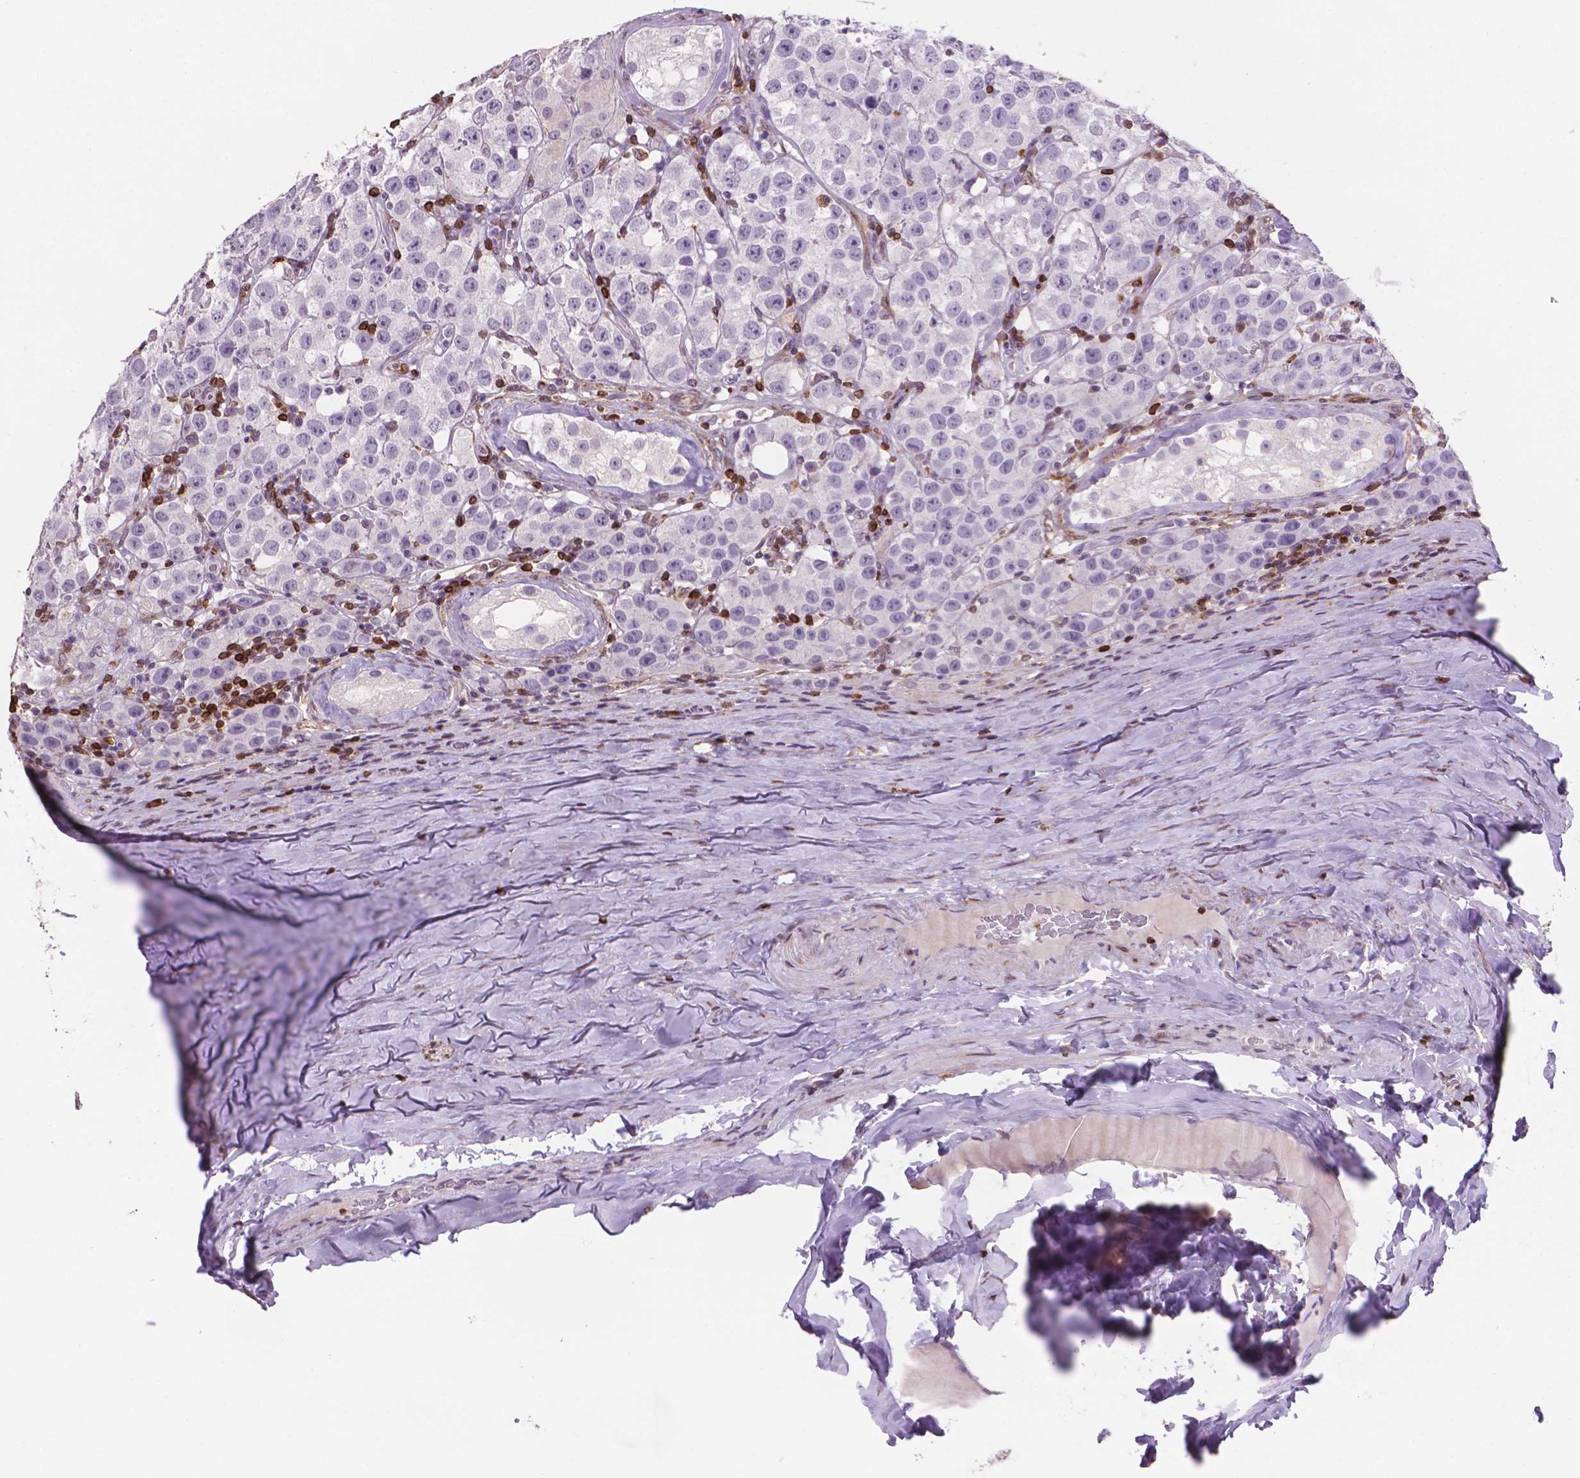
{"staining": {"intensity": "negative", "quantity": "none", "location": "none"}, "tissue": "testis cancer", "cell_type": "Tumor cells", "image_type": "cancer", "snomed": [{"axis": "morphology", "description": "Seminoma, NOS"}, {"axis": "topography", "description": "Testis"}], "caption": "IHC photomicrograph of neoplastic tissue: human testis seminoma stained with DAB reveals no significant protein positivity in tumor cells.", "gene": "BCL2", "patient": {"sex": "male", "age": 34}}